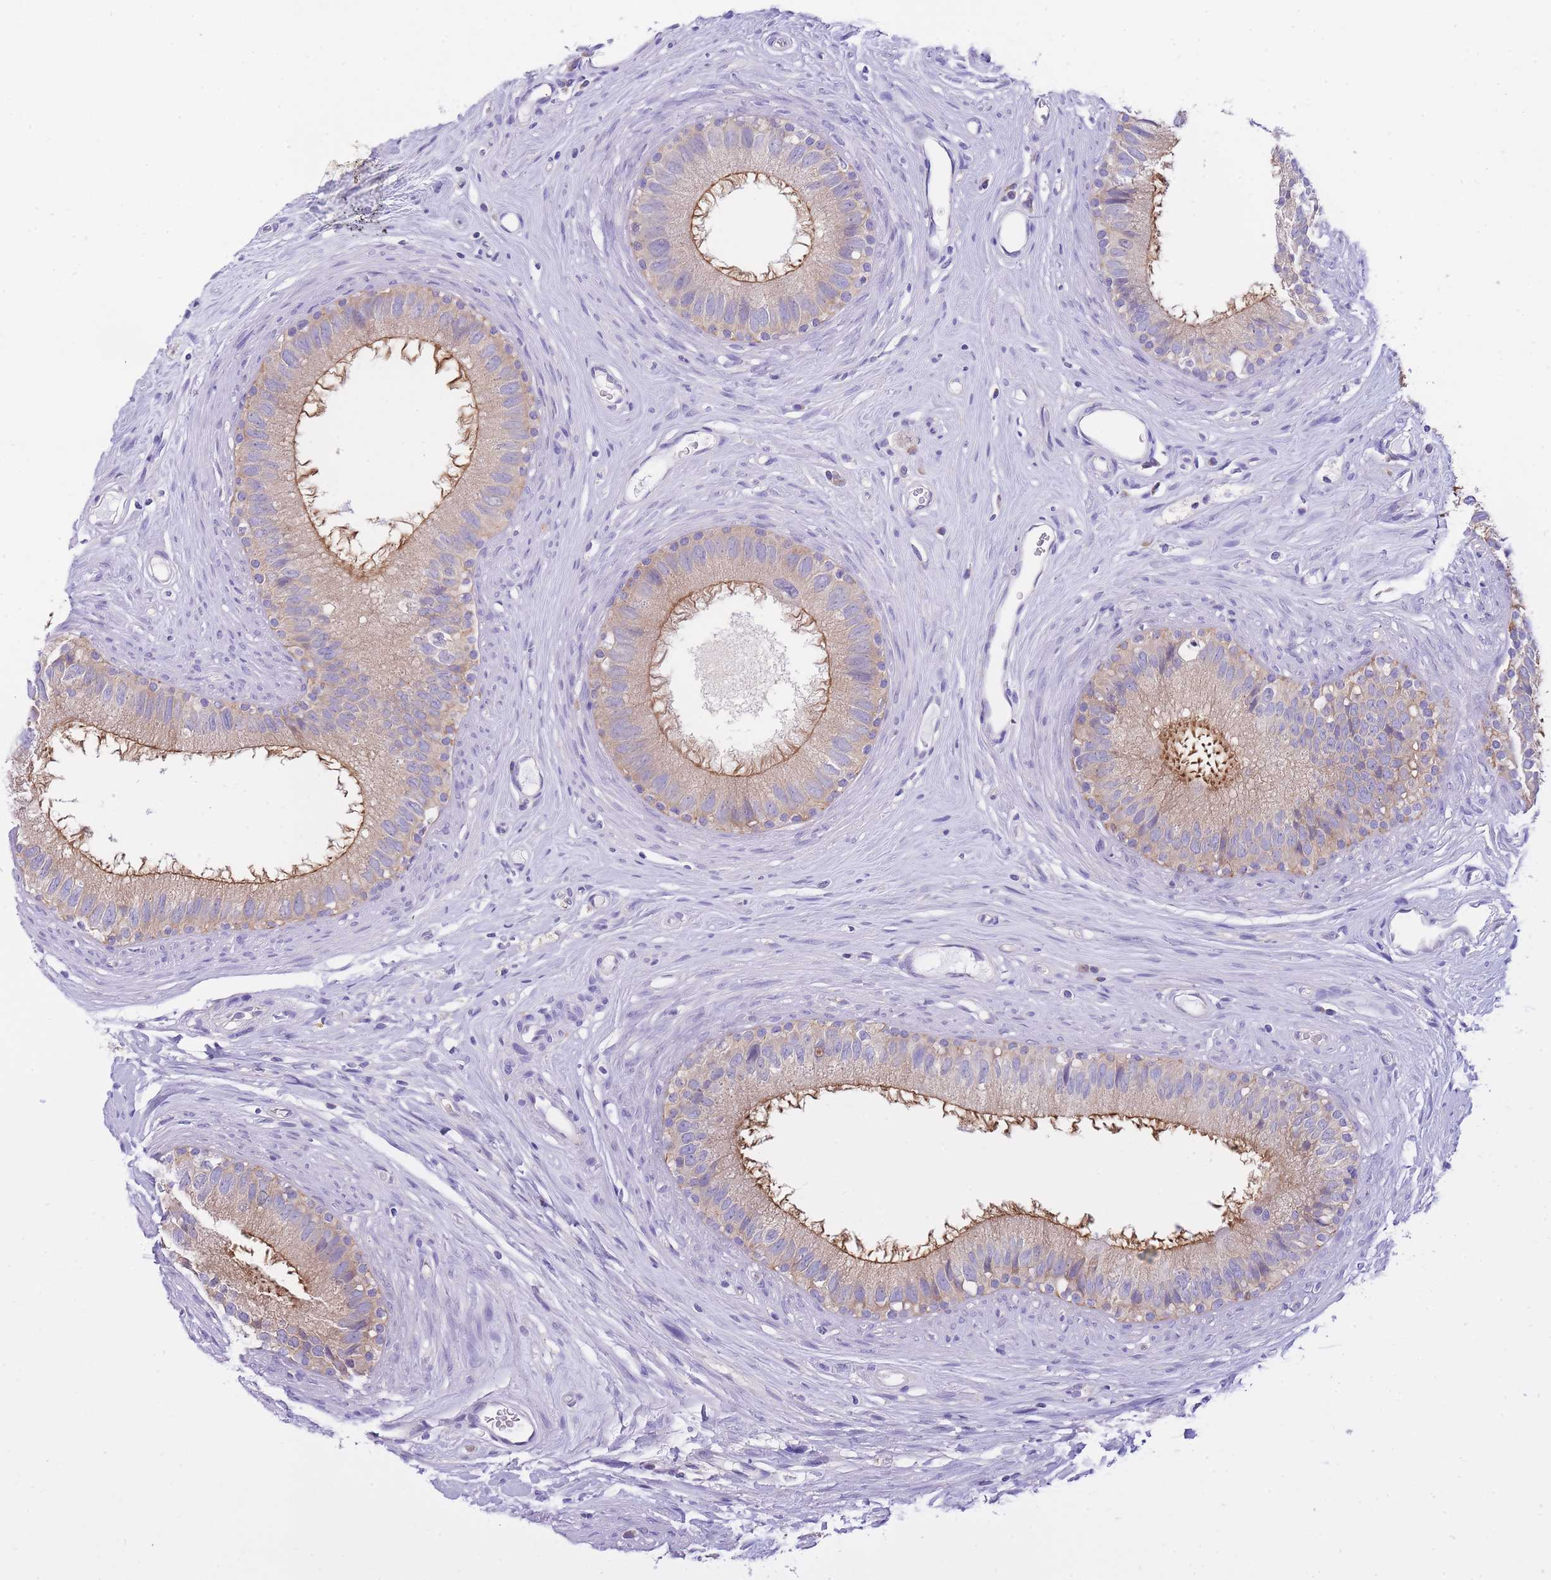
{"staining": {"intensity": "strong", "quantity": "25%-75%", "location": "cytoplasmic/membranous"}, "tissue": "epididymis", "cell_type": "Glandular cells", "image_type": "normal", "snomed": [{"axis": "morphology", "description": "Normal tissue, NOS"}, {"axis": "topography", "description": "Epididymis"}], "caption": "This photomicrograph displays immunohistochemistry (IHC) staining of unremarkable epididymis, with high strong cytoplasmic/membranous expression in about 25%-75% of glandular cells.", "gene": "NAMPT", "patient": {"sex": "male", "age": 80}}